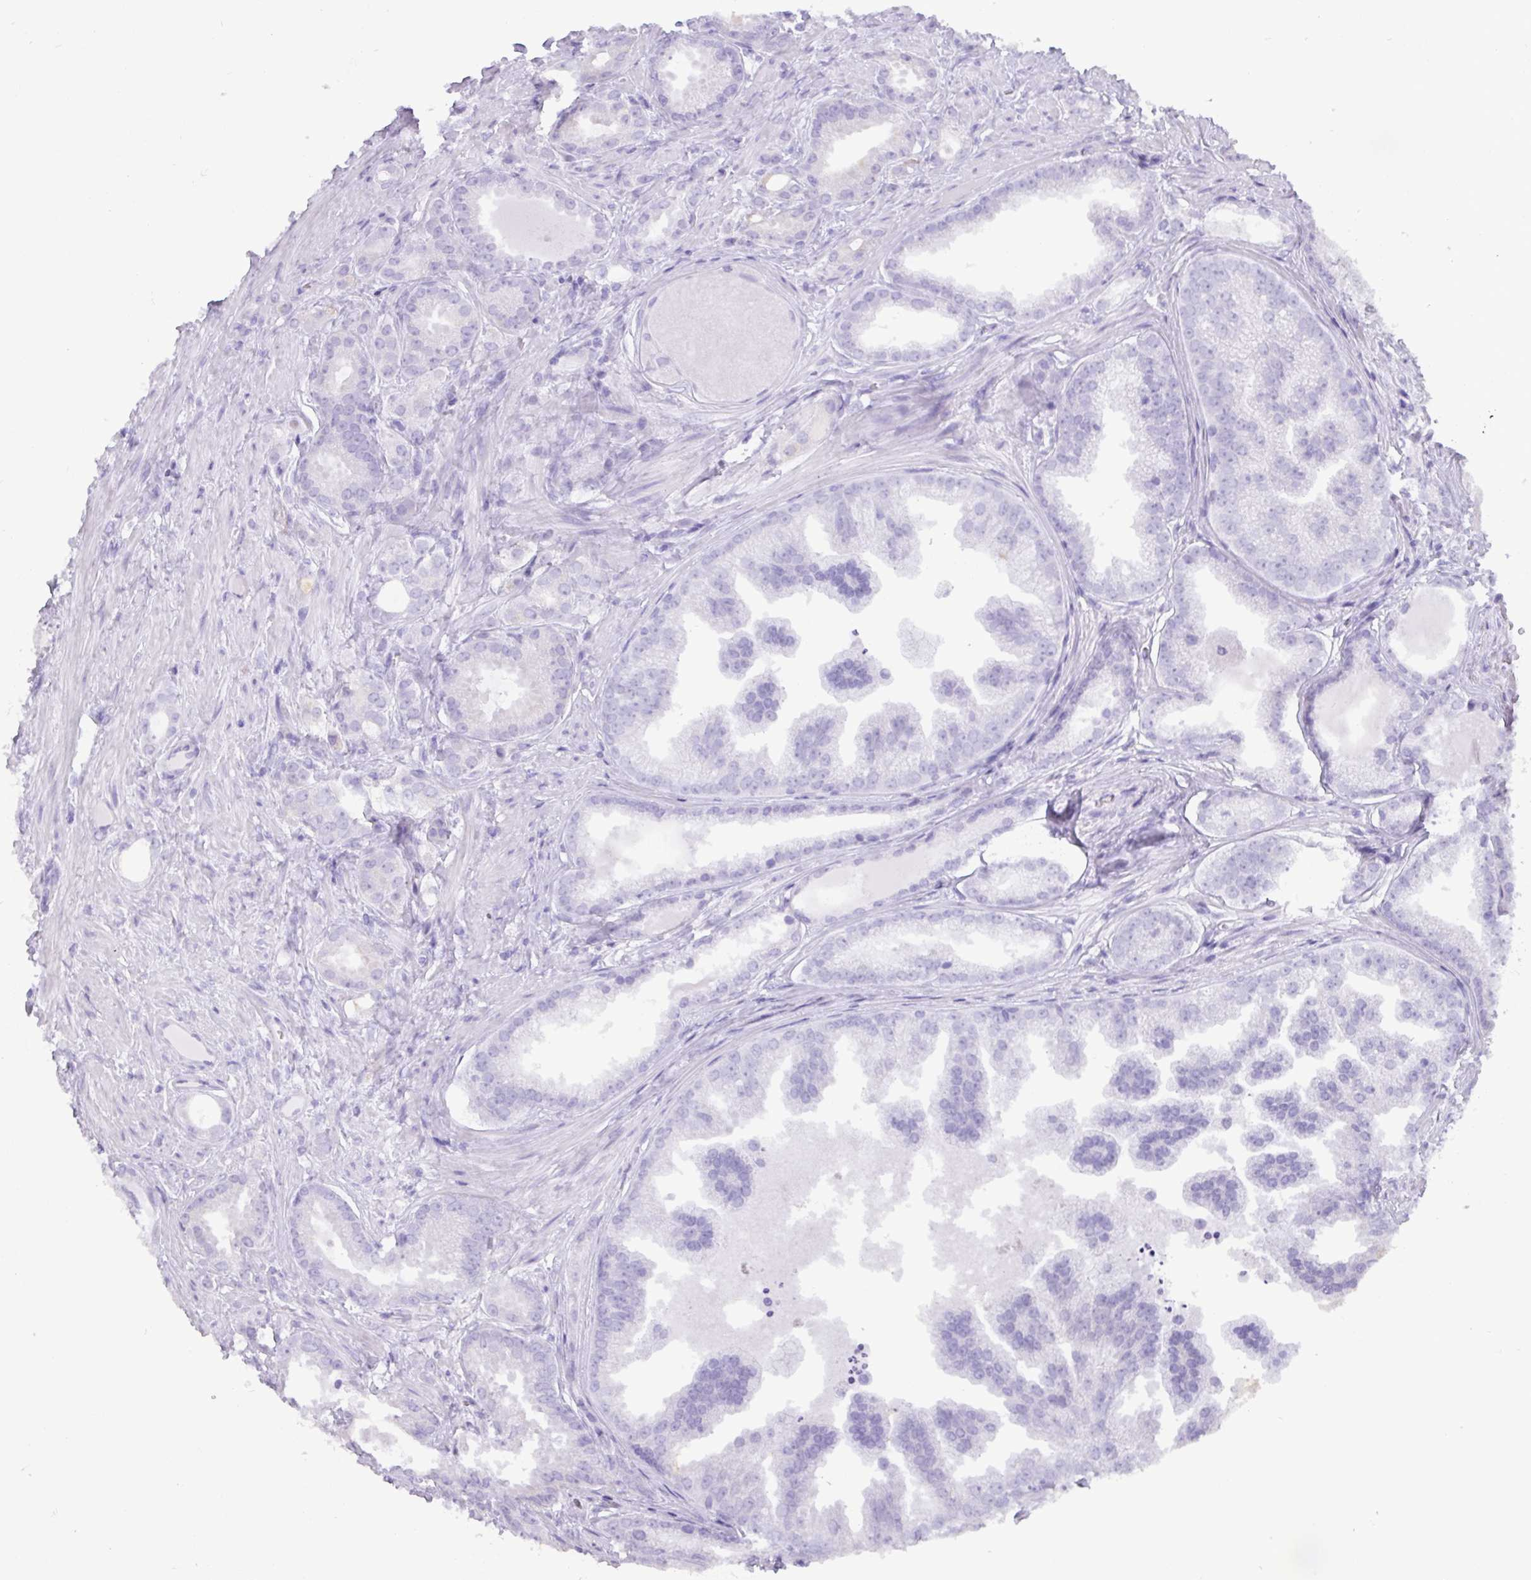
{"staining": {"intensity": "negative", "quantity": "none", "location": "none"}, "tissue": "prostate cancer", "cell_type": "Tumor cells", "image_type": "cancer", "snomed": [{"axis": "morphology", "description": "Adenocarcinoma, Low grade"}, {"axis": "topography", "description": "Prostate"}], "caption": "High magnification brightfield microscopy of prostate cancer (adenocarcinoma (low-grade)) stained with DAB (brown) and counterstained with hematoxylin (blue): tumor cells show no significant positivity. Nuclei are stained in blue.", "gene": "C4orf33", "patient": {"sex": "male", "age": 65}}